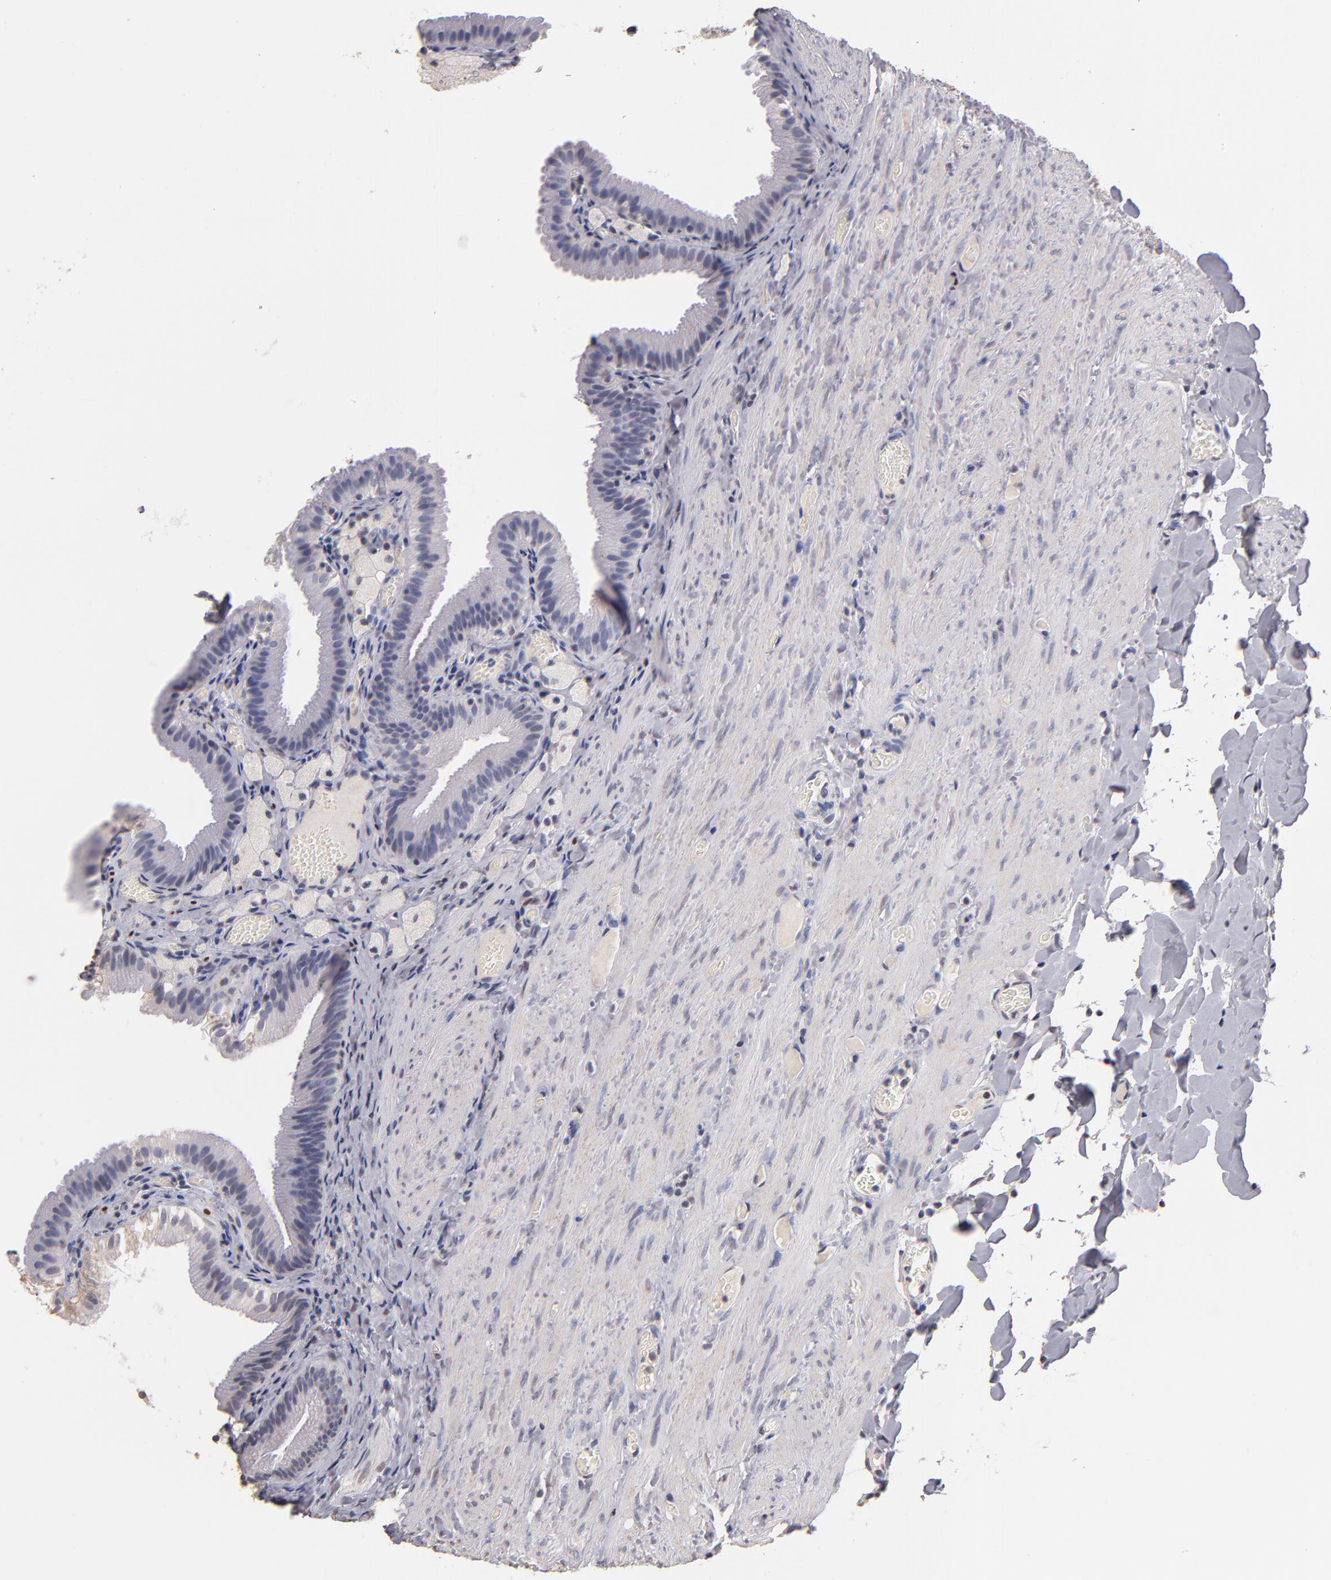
{"staining": {"intensity": "negative", "quantity": "none", "location": "none"}, "tissue": "gallbladder", "cell_type": "Glandular cells", "image_type": "normal", "snomed": [{"axis": "morphology", "description": "Normal tissue, NOS"}, {"axis": "topography", "description": "Gallbladder"}], "caption": "Human gallbladder stained for a protein using immunohistochemistry displays no staining in glandular cells.", "gene": "SOX10", "patient": {"sex": "female", "age": 24}}